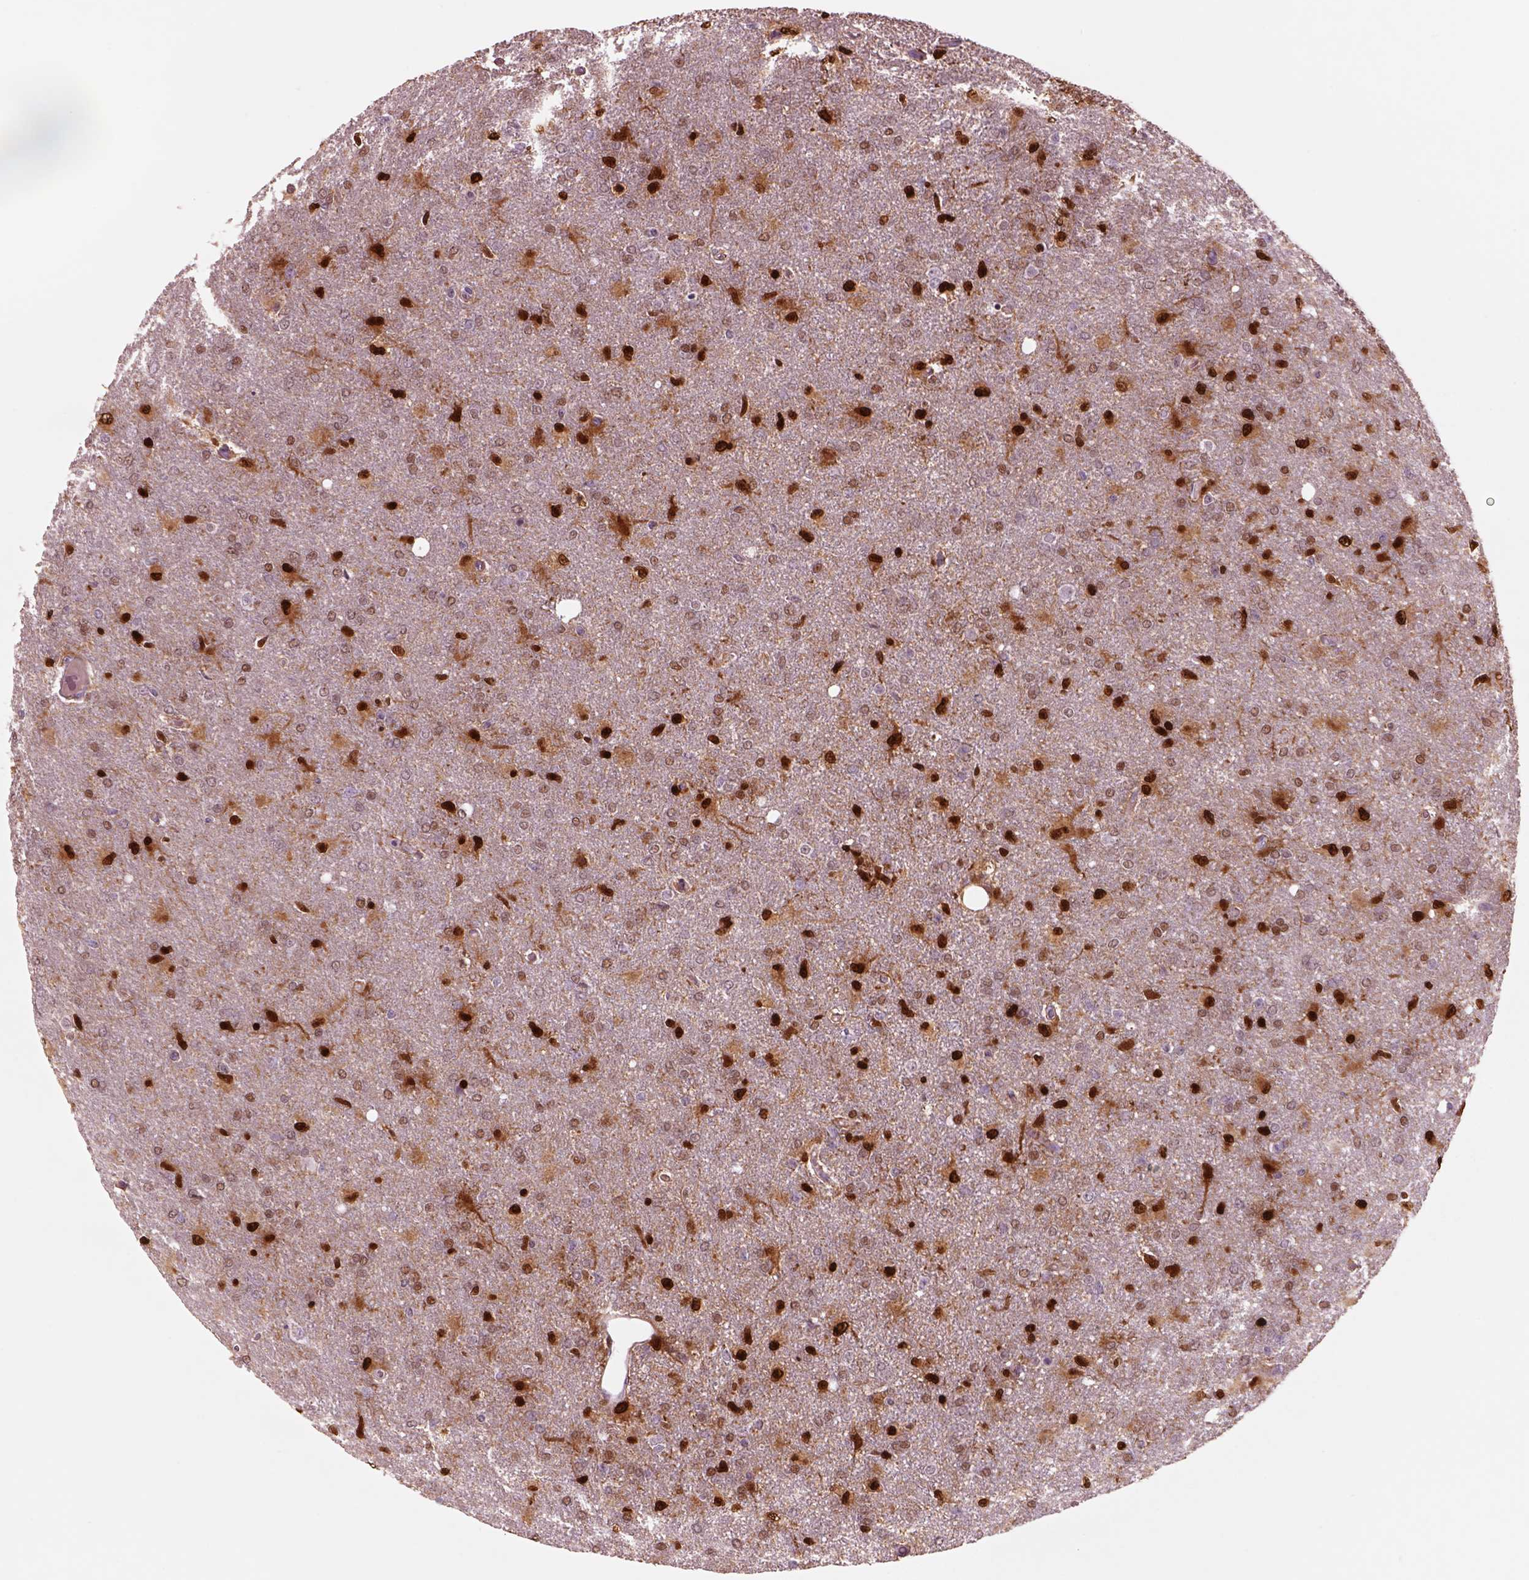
{"staining": {"intensity": "moderate", "quantity": ">75%", "location": "nuclear"}, "tissue": "glioma", "cell_type": "Tumor cells", "image_type": "cancer", "snomed": [{"axis": "morphology", "description": "Glioma, malignant, High grade"}, {"axis": "topography", "description": "Brain"}], "caption": "Glioma tissue exhibits moderate nuclear staining in approximately >75% of tumor cells (brown staining indicates protein expression, while blue staining denotes nuclei).", "gene": "SOX9", "patient": {"sex": "male", "age": 68}}